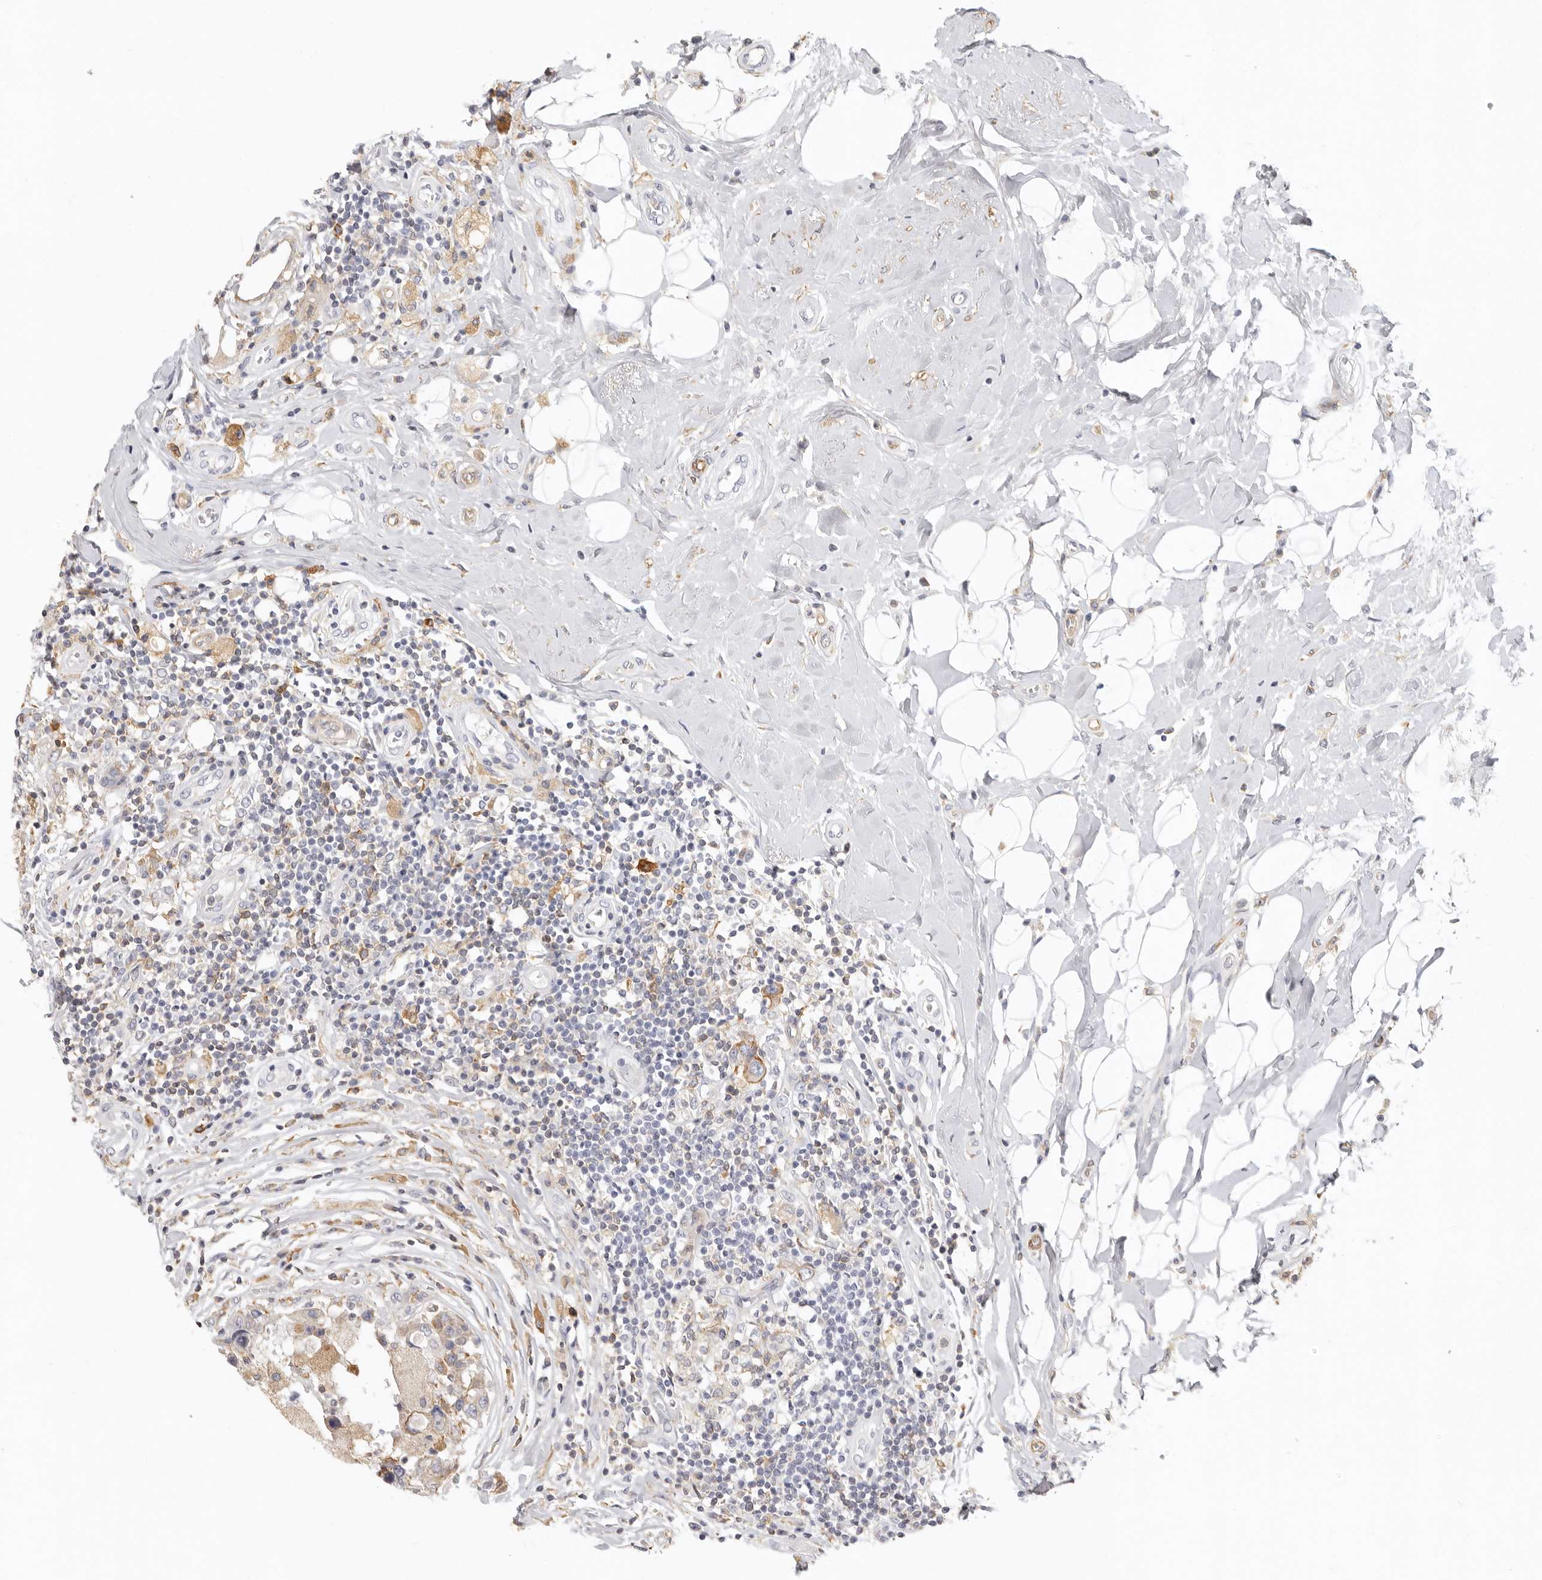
{"staining": {"intensity": "moderate", "quantity": "25%-75%", "location": "cytoplasmic/membranous"}, "tissue": "breast cancer", "cell_type": "Tumor cells", "image_type": "cancer", "snomed": [{"axis": "morphology", "description": "Duct carcinoma"}, {"axis": "topography", "description": "Breast"}], "caption": "Brown immunohistochemical staining in breast intraductal carcinoma exhibits moderate cytoplasmic/membranous staining in about 25%-75% of tumor cells.", "gene": "NIBAN1", "patient": {"sex": "female", "age": 27}}